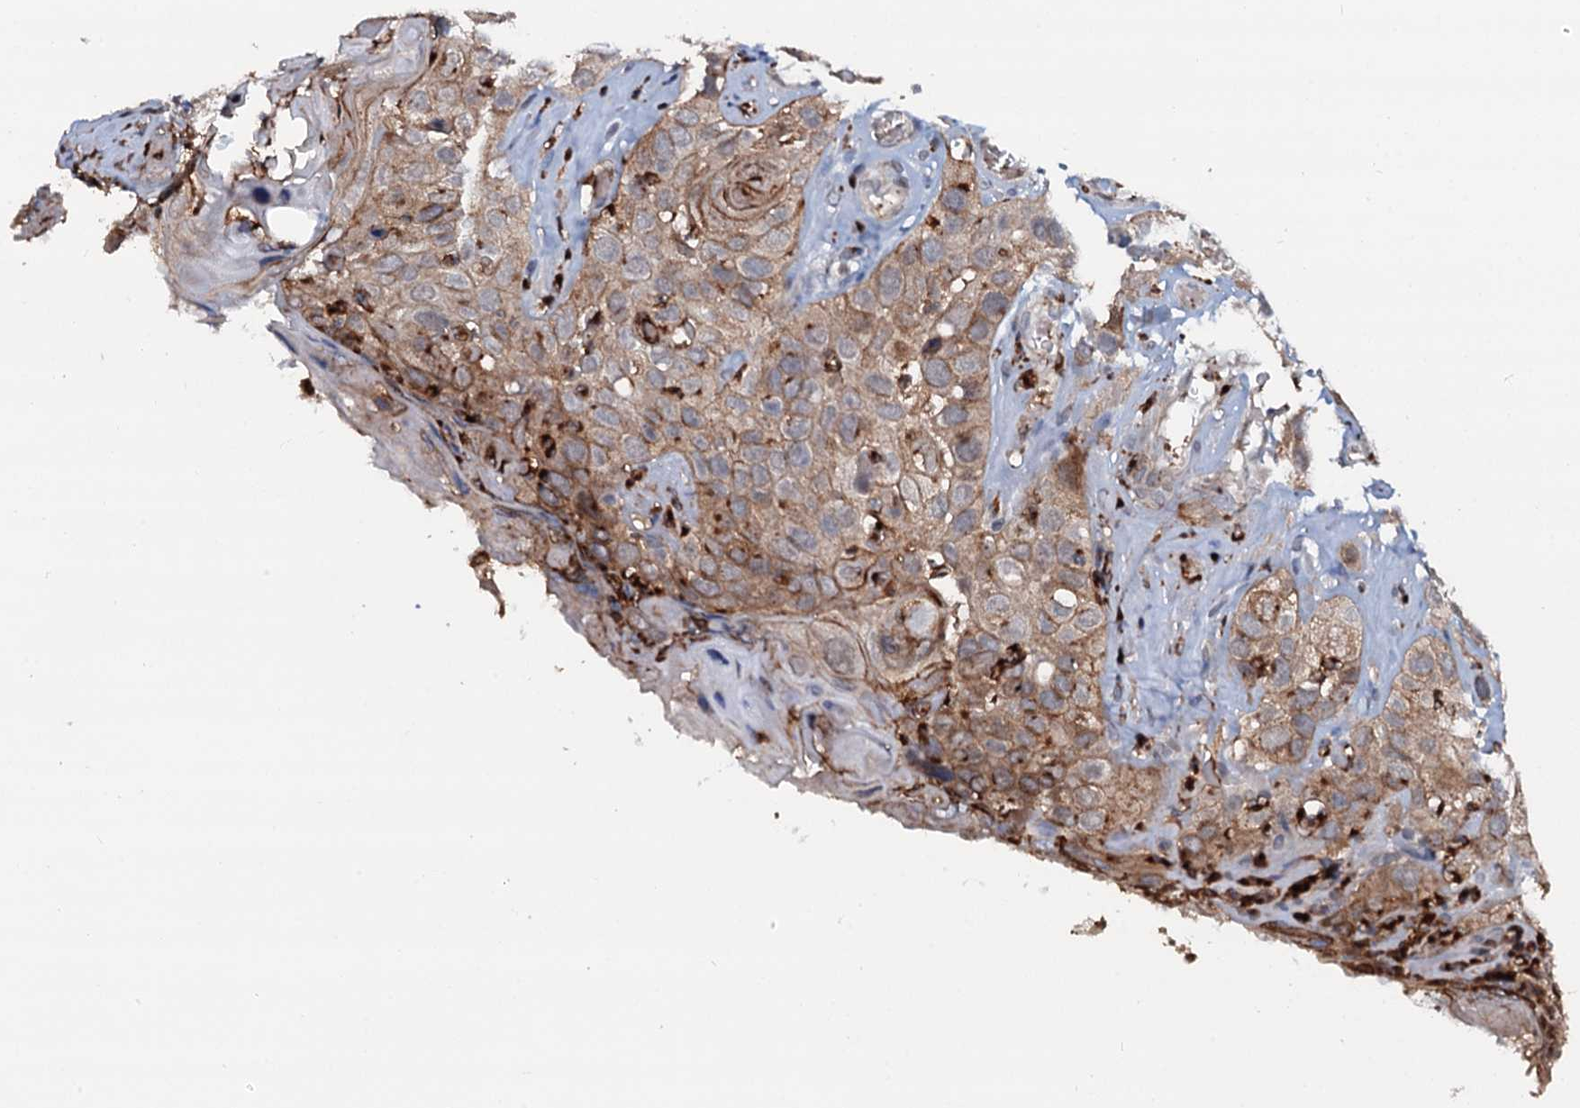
{"staining": {"intensity": "moderate", "quantity": "25%-75%", "location": "cytoplasmic/membranous"}, "tissue": "skin cancer", "cell_type": "Tumor cells", "image_type": "cancer", "snomed": [{"axis": "morphology", "description": "Squamous cell carcinoma, NOS"}, {"axis": "topography", "description": "Skin"}], "caption": "Human skin squamous cell carcinoma stained for a protein (brown) demonstrates moderate cytoplasmic/membranous positive positivity in approximately 25%-75% of tumor cells.", "gene": "VAMP8", "patient": {"sex": "male", "age": 55}}